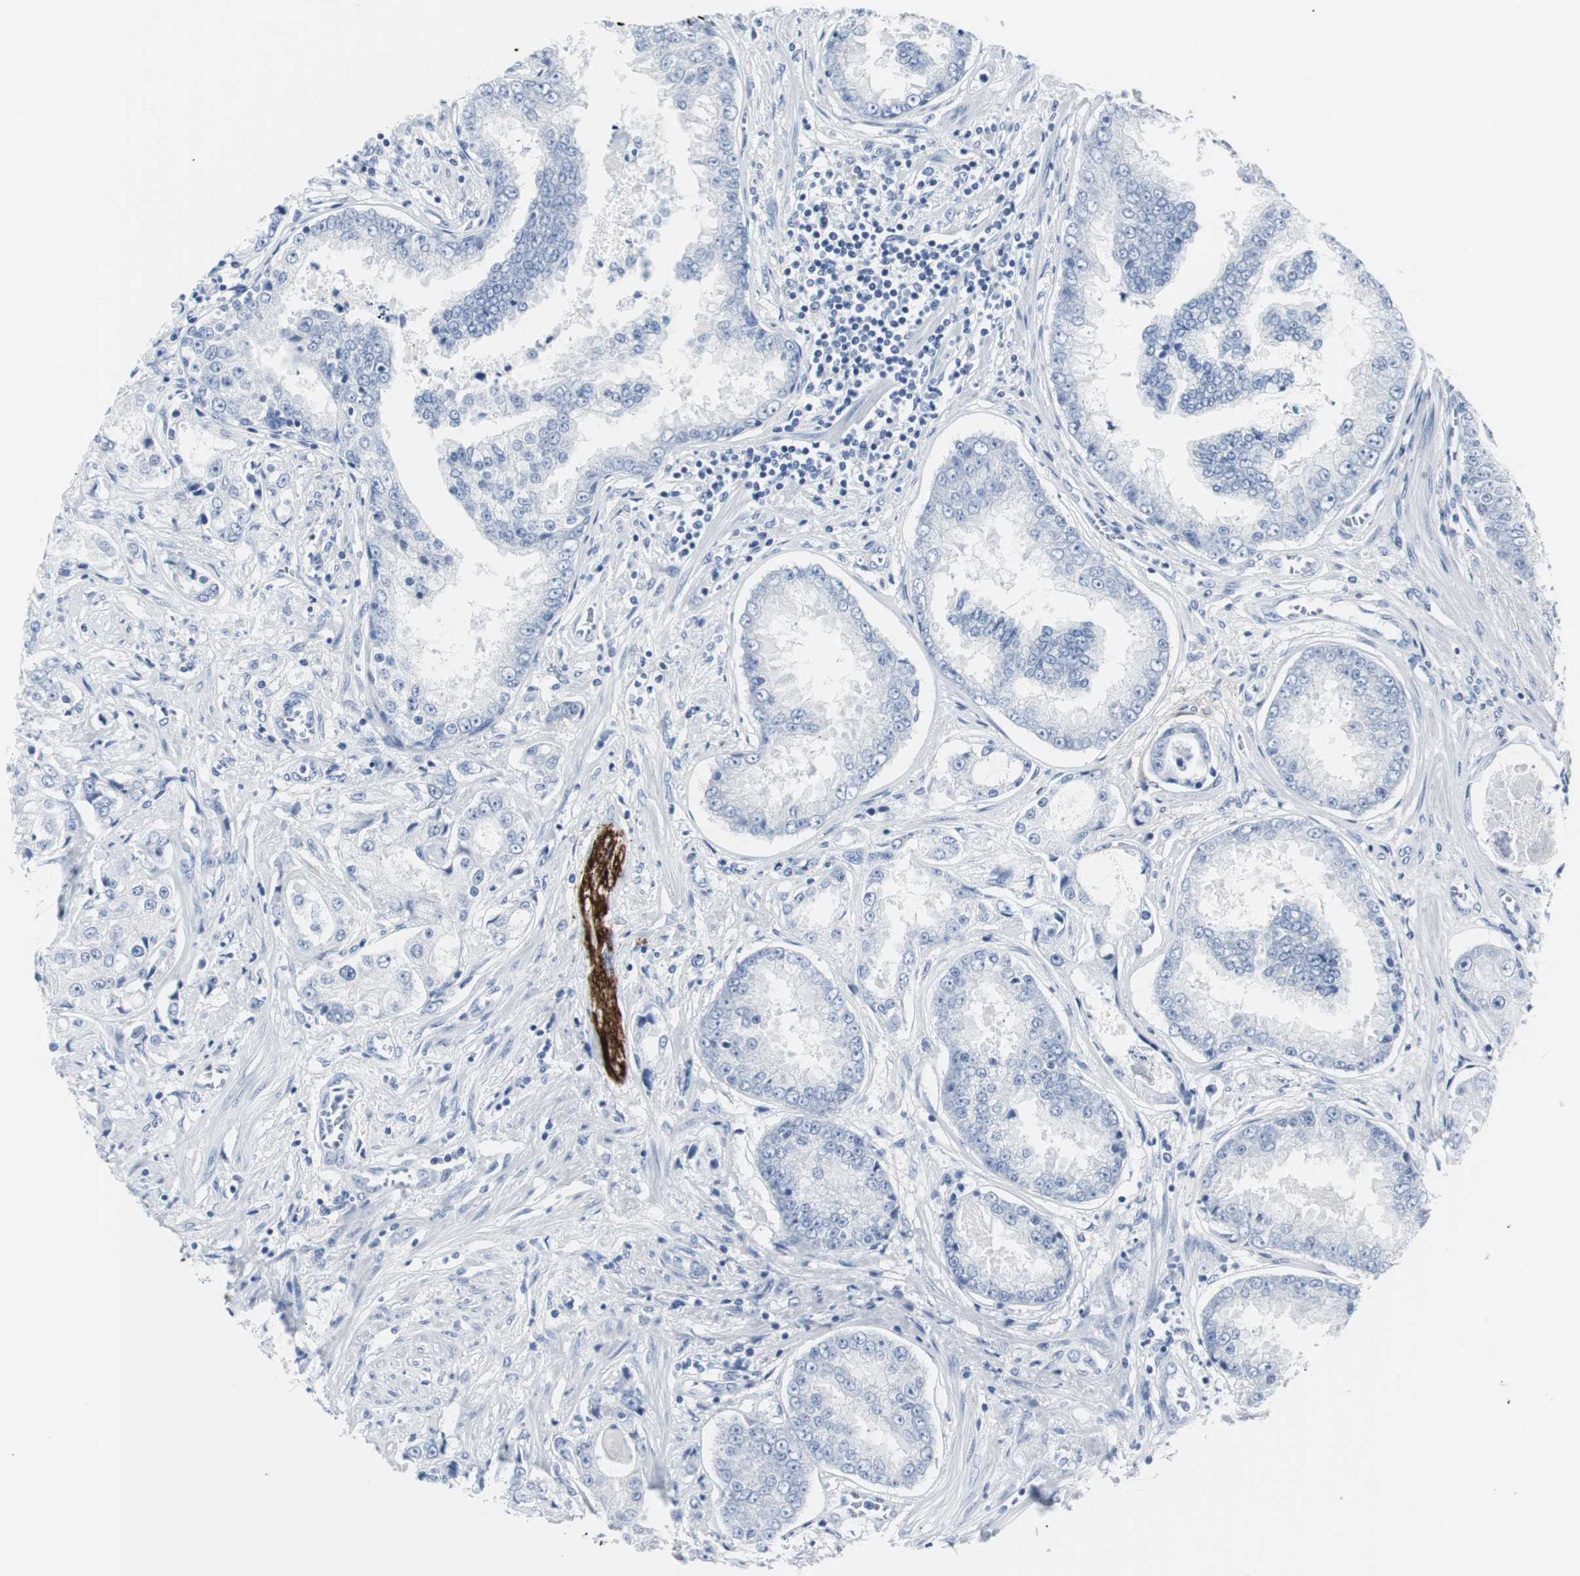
{"staining": {"intensity": "negative", "quantity": "none", "location": "none"}, "tissue": "prostate cancer", "cell_type": "Tumor cells", "image_type": "cancer", "snomed": [{"axis": "morphology", "description": "Adenocarcinoma, High grade"}, {"axis": "topography", "description": "Prostate"}], "caption": "IHC of prostate adenocarcinoma (high-grade) shows no expression in tumor cells.", "gene": "GAP43", "patient": {"sex": "male", "age": 73}}